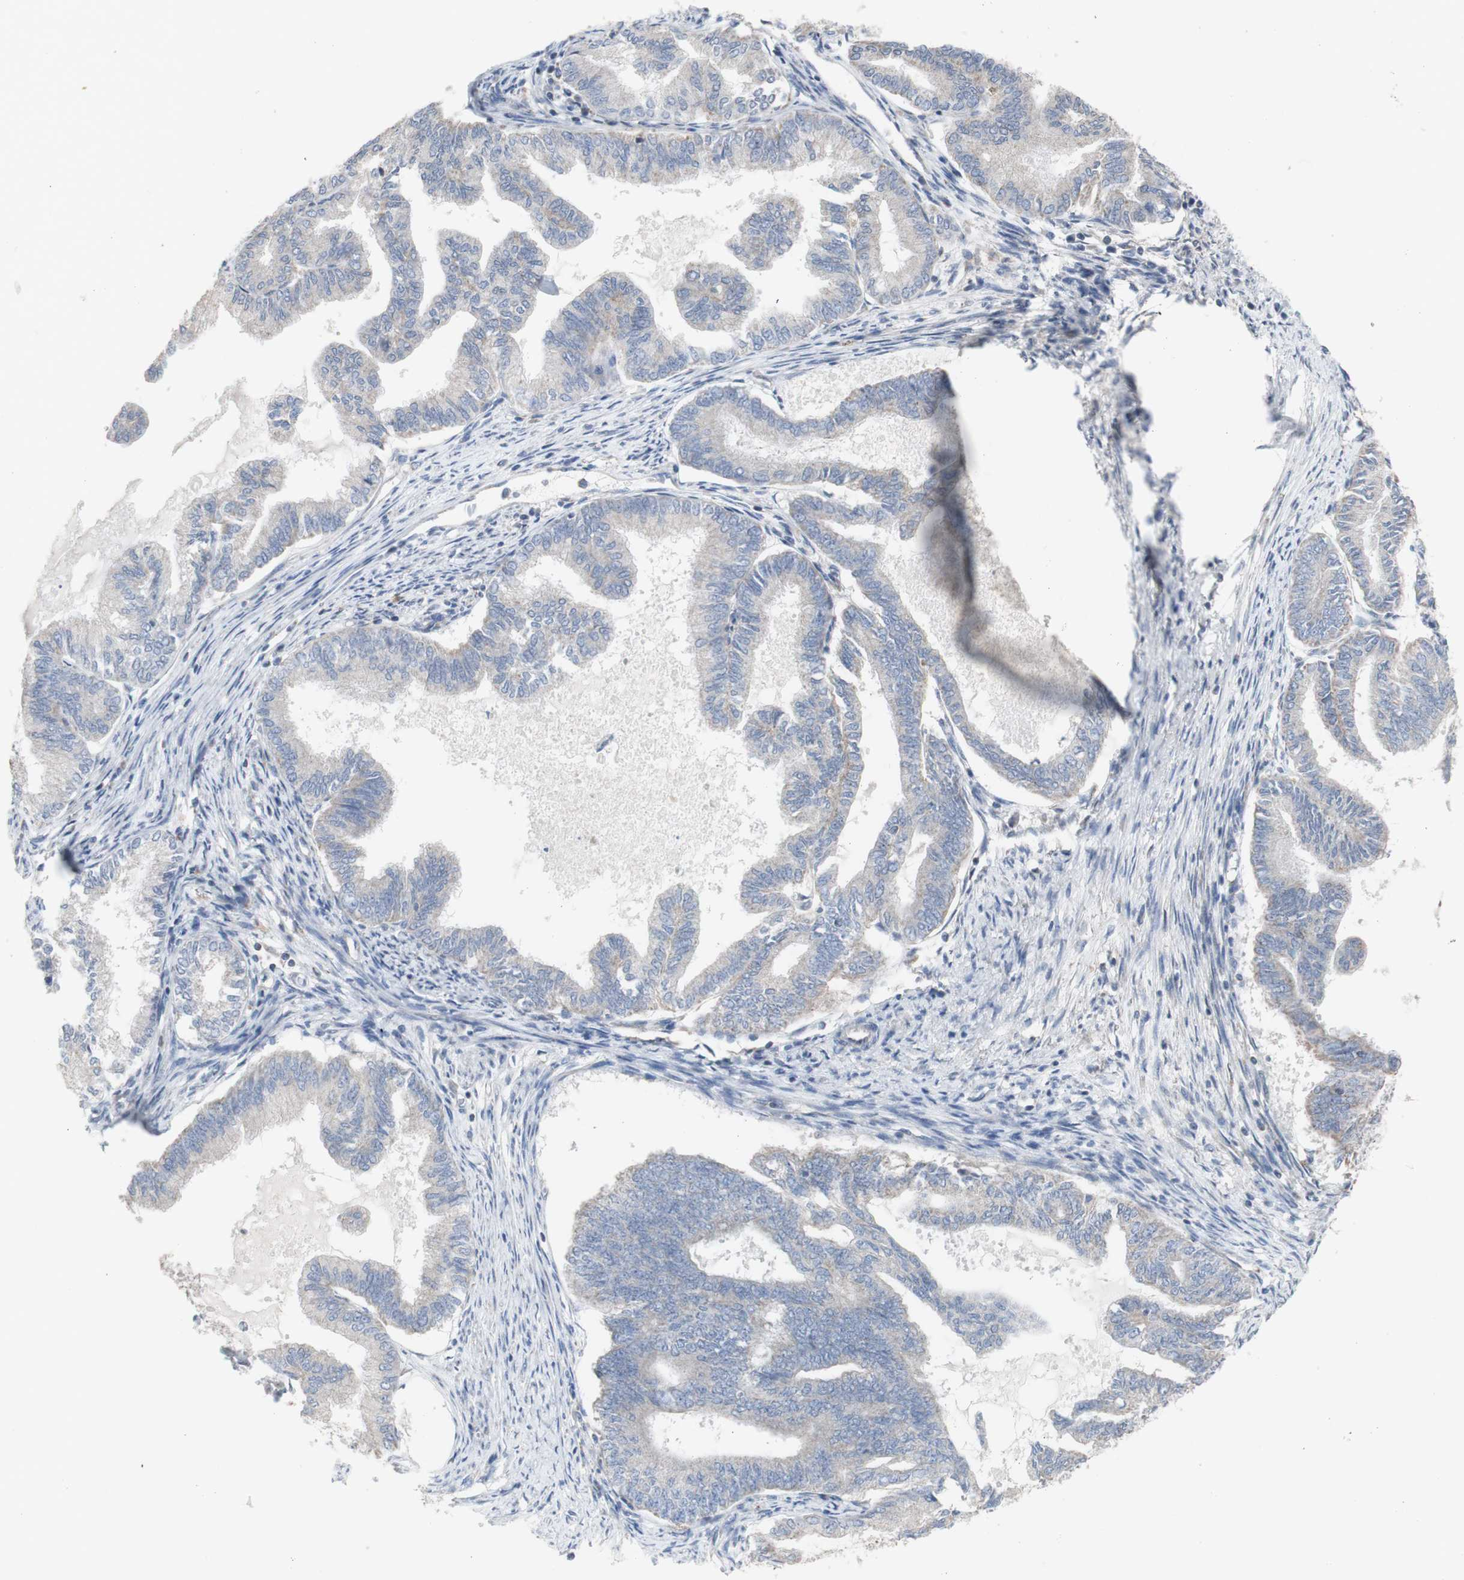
{"staining": {"intensity": "weak", "quantity": "<25%", "location": "cytoplasmic/membranous"}, "tissue": "endometrial cancer", "cell_type": "Tumor cells", "image_type": "cancer", "snomed": [{"axis": "morphology", "description": "Adenocarcinoma, NOS"}, {"axis": "topography", "description": "Endometrium"}], "caption": "Endometrial cancer (adenocarcinoma) was stained to show a protein in brown. There is no significant expression in tumor cells.", "gene": "CNTNAP1", "patient": {"sex": "female", "age": 86}}